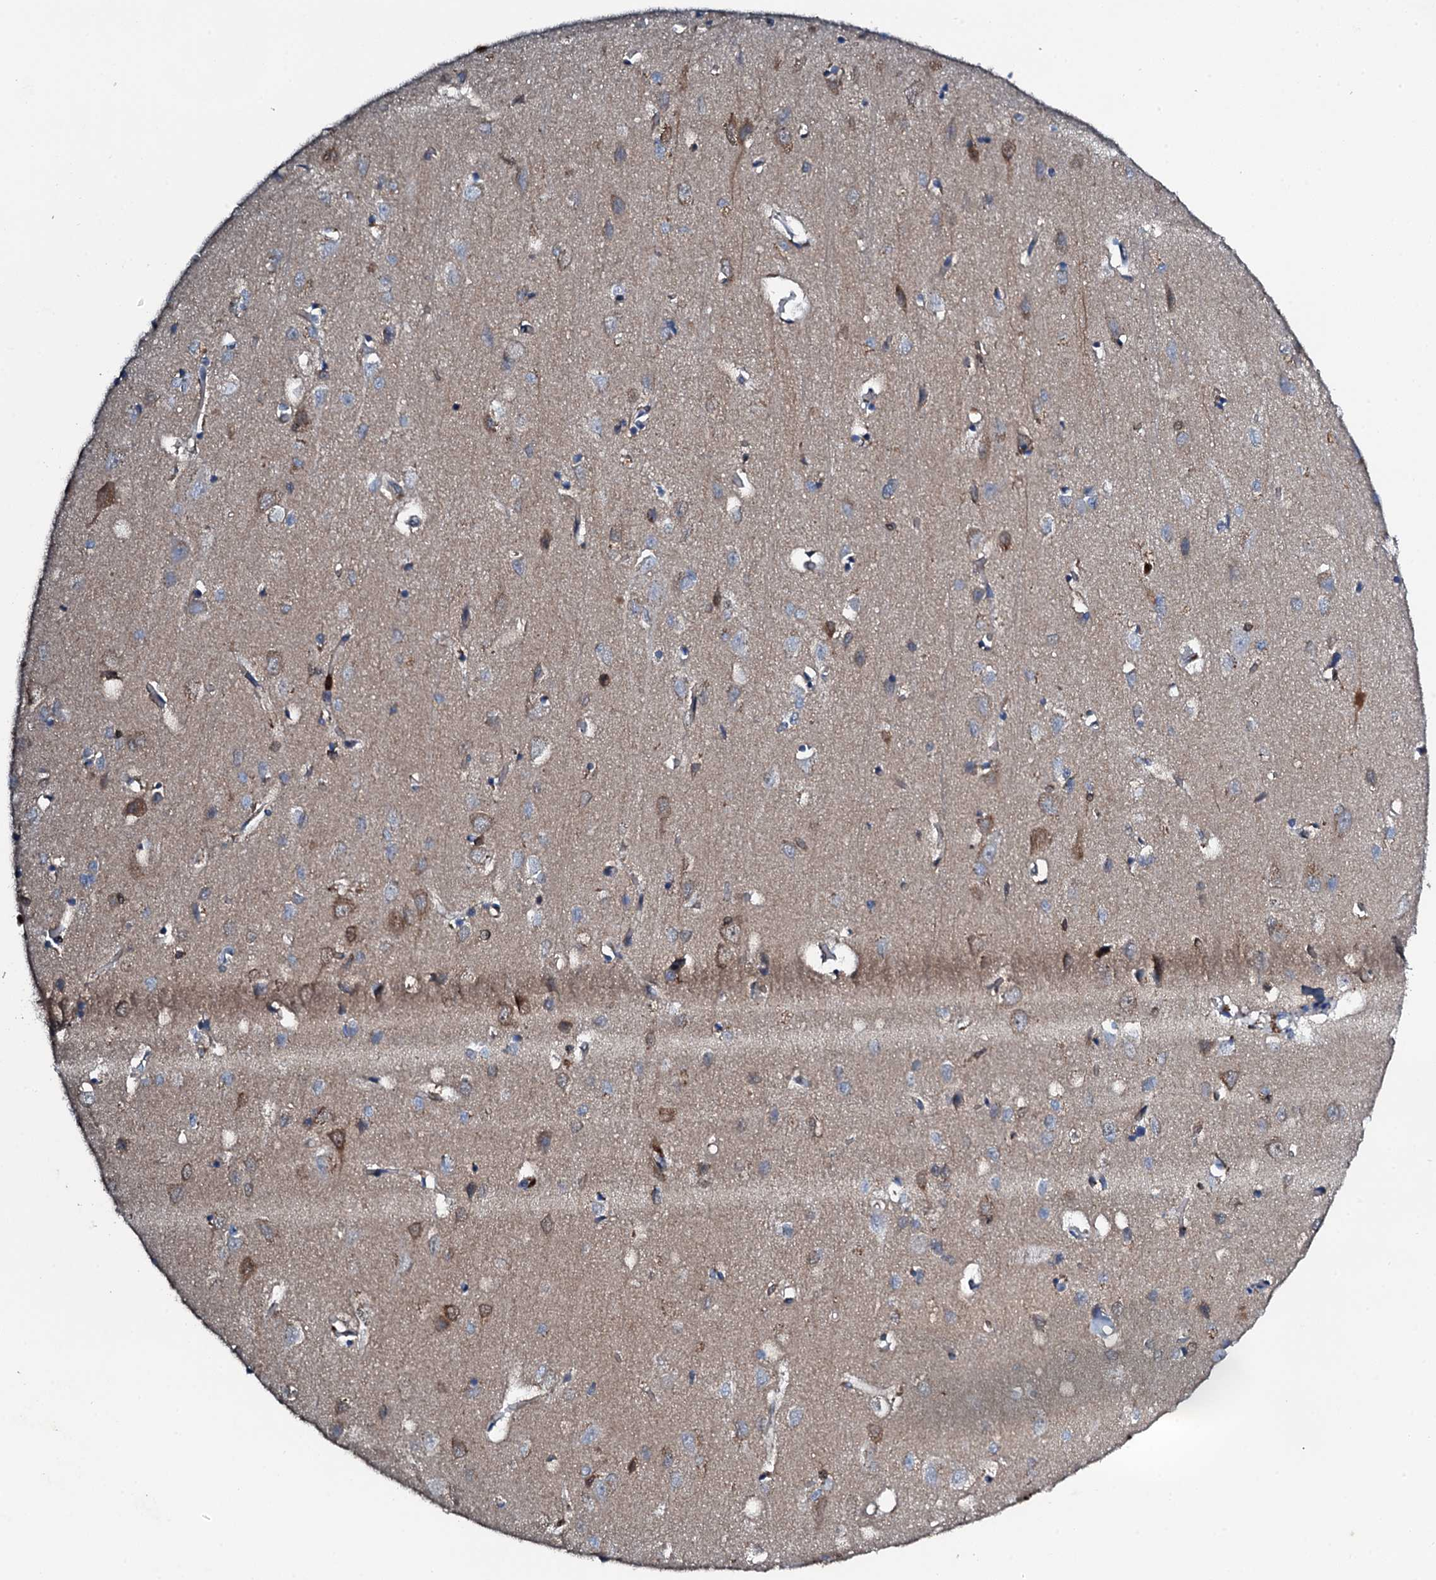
{"staining": {"intensity": "weak", "quantity": ">75%", "location": "cytoplasmic/membranous"}, "tissue": "cerebral cortex", "cell_type": "Endothelial cells", "image_type": "normal", "snomed": [{"axis": "morphology", "description": "Normal tissue, NOS"}, {"axis": "topography", "description": "Cerebral cortex"}], "caption": "Immunohistochemistry photomicrograph of benign cerebral cortex: human cerebral cortex stained using IHC reveals low levels of weak protein expression localized specifically in the cytoplasmic/membranous of endothelial cells, appearing as a cytoplasmic/membranous brown color.", "gene": "GRK2", "patient": {"sex": "female", "age": 64}}